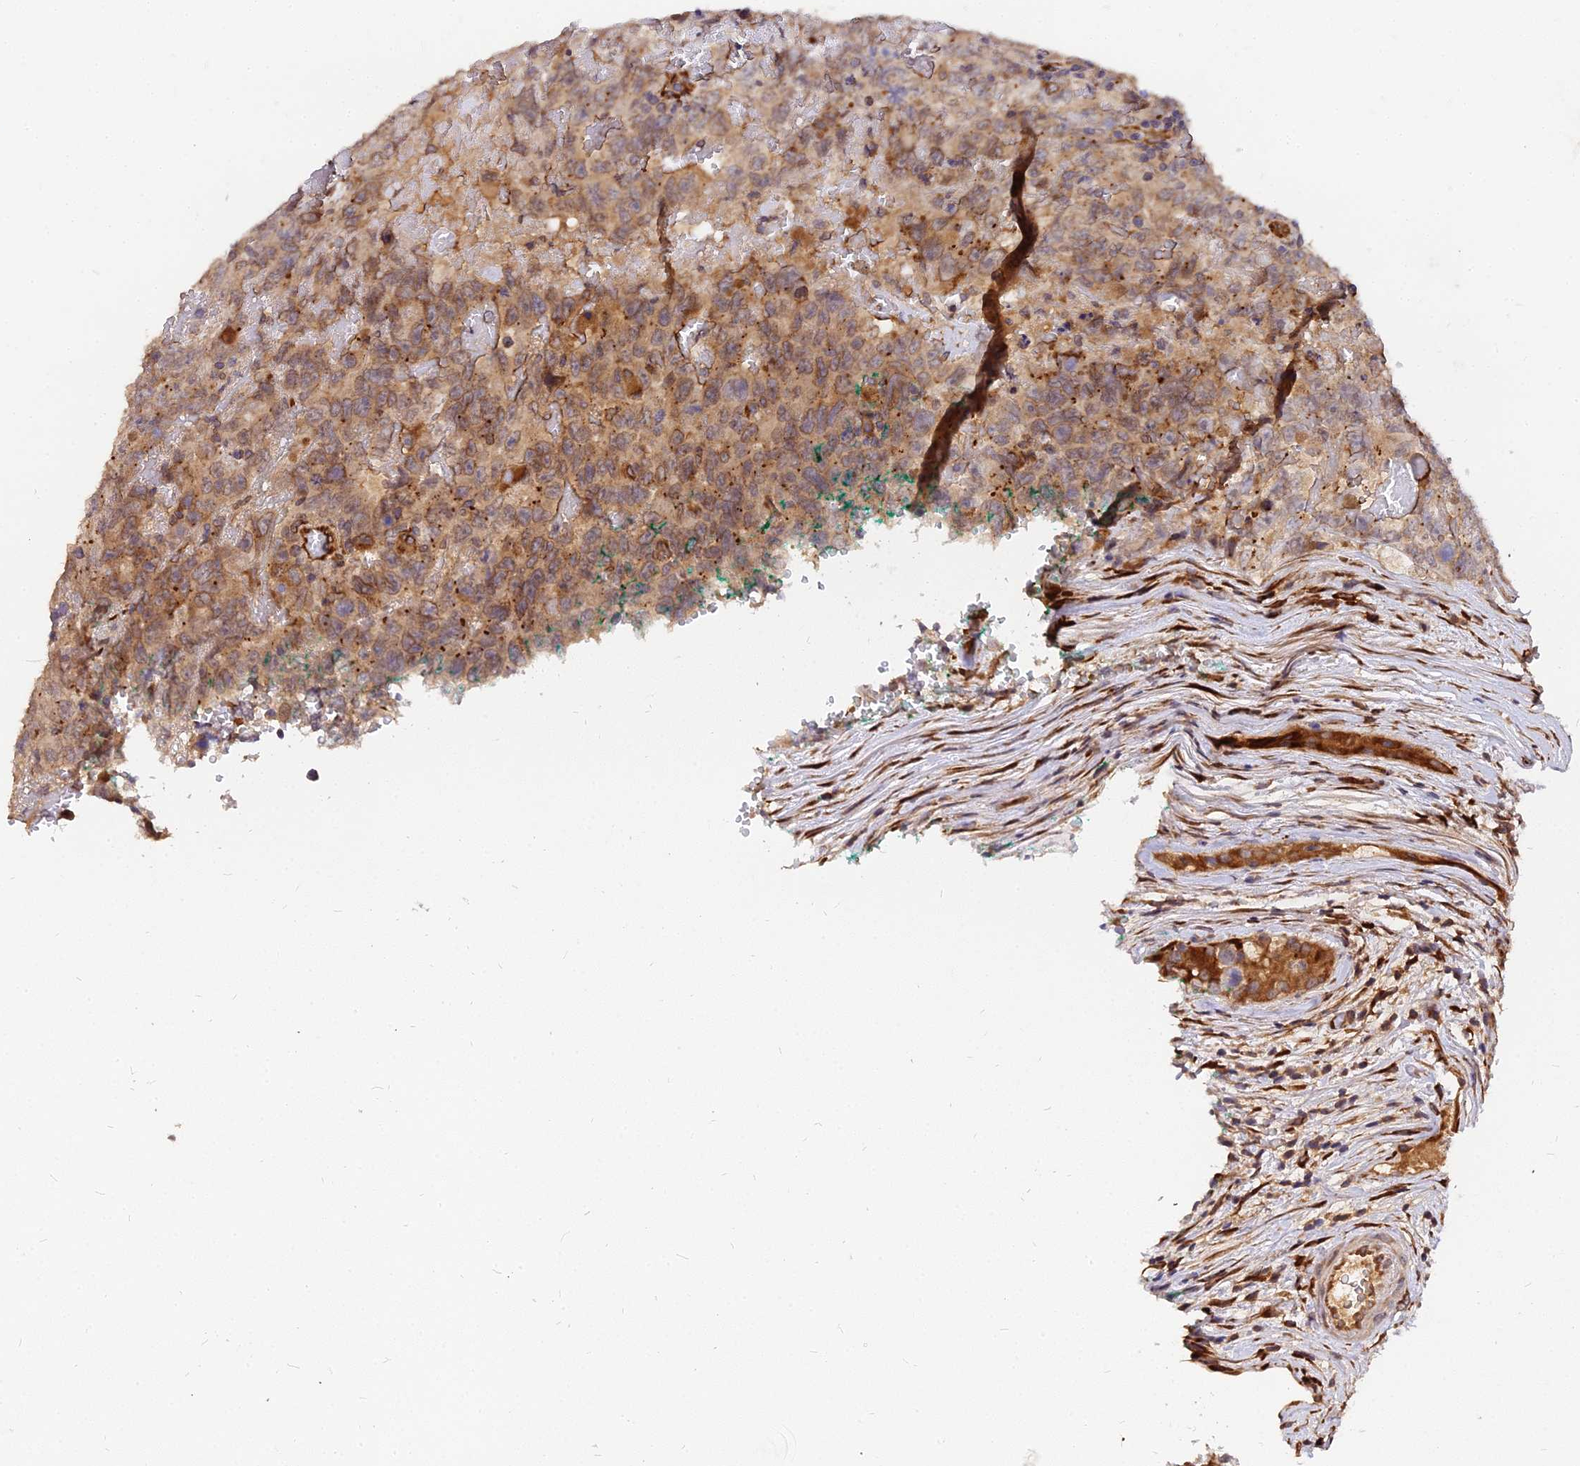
{"staining": {"intensity": "moderate", "quantity": ">75%", "location": "cytoplasmic/membranous"}, "tissue": "testis cancer", "cell_type": "Tumor cells", "image_type": "cancer", "snomed": [{"axis": "morphology", "description": "Carcinoma, Embryonal, NOS"}, {"axis": "topography", "description": "Testis"}], "caption": "Embryonal carcinoma (testis) stained with IHC shows moderate cytoplasmic/membranous expression in approximately >75% of tumor cells.", "gene": "PDE4D", "patient": {"sex": "male", "age": 45}}